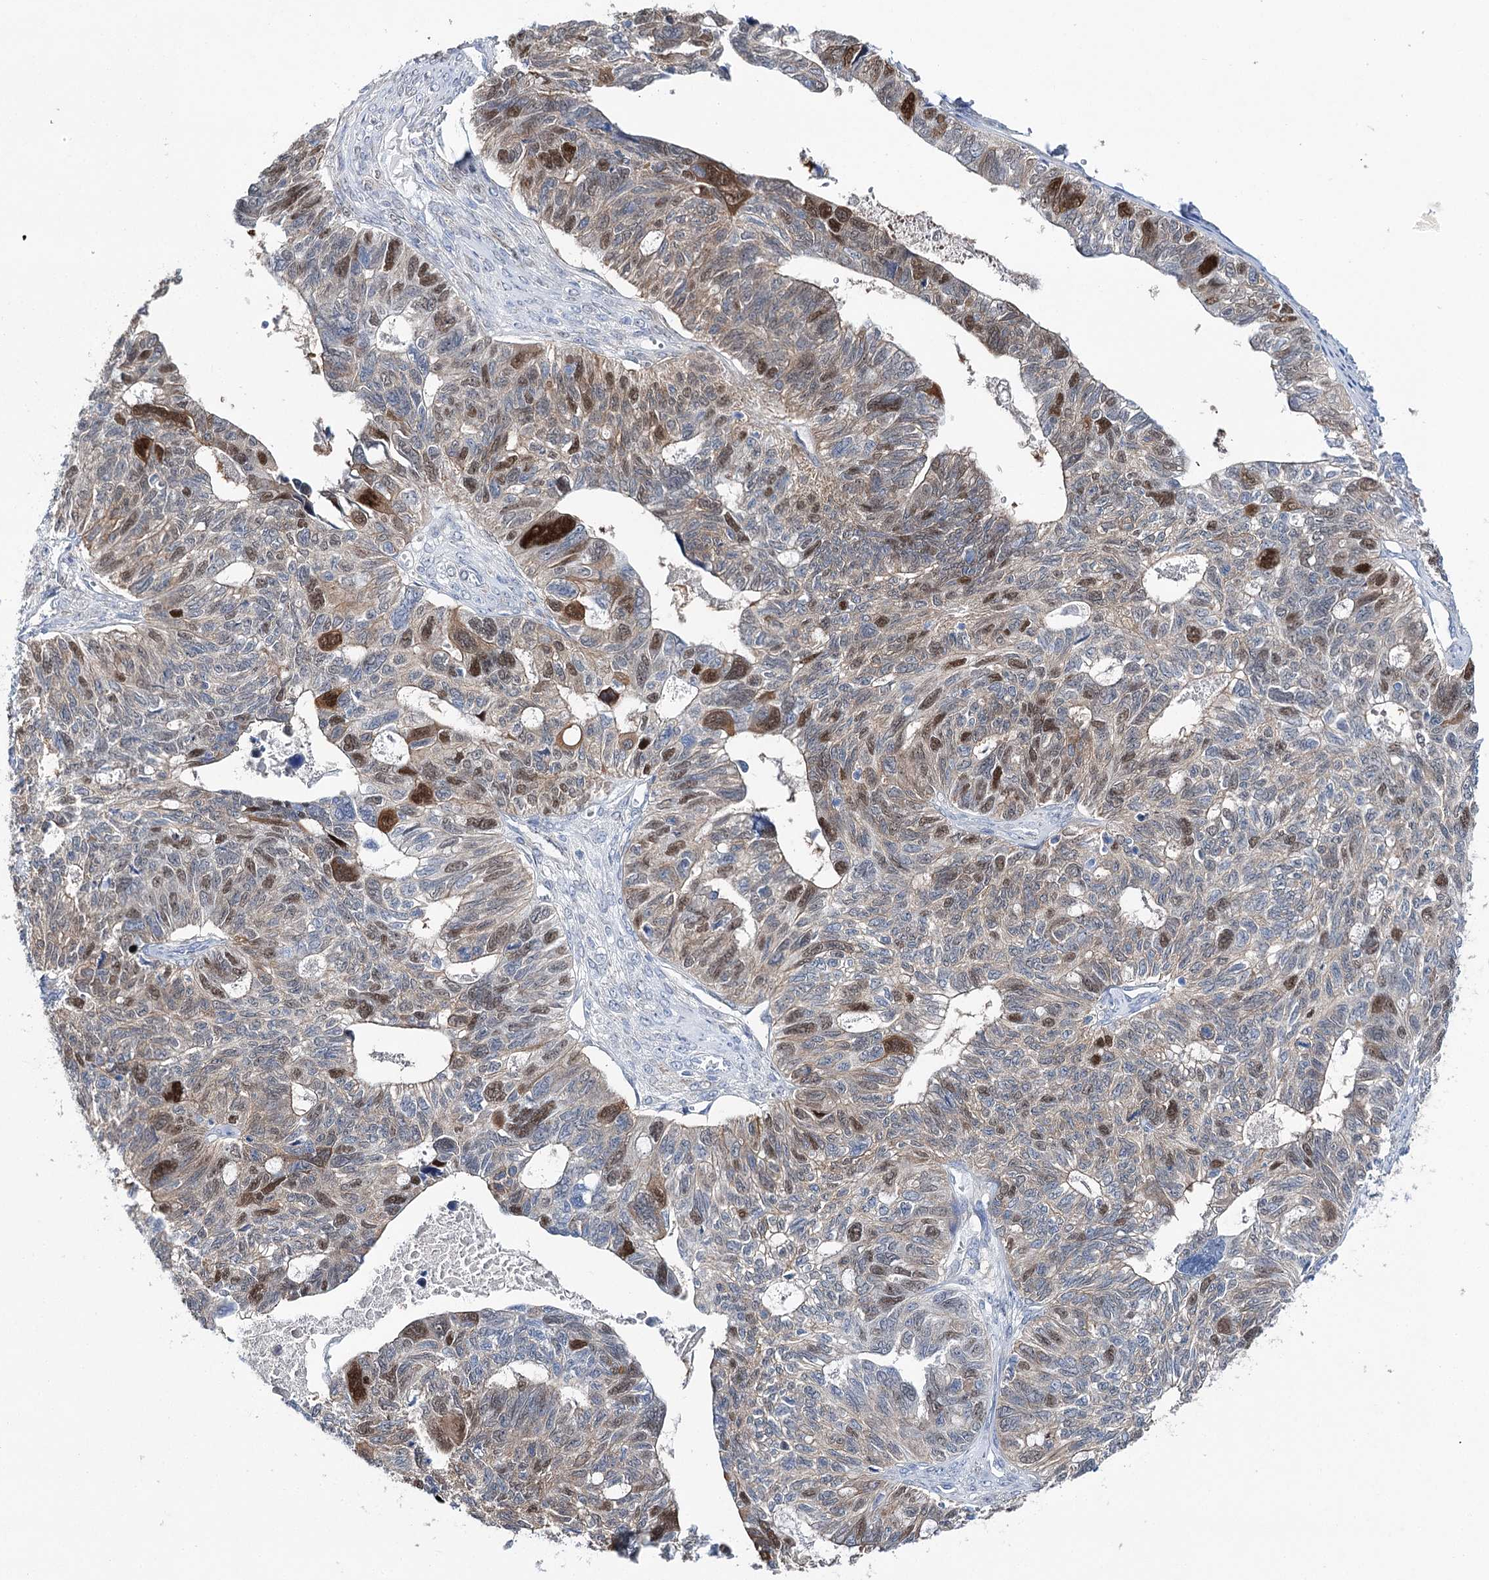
{"staining": {"intensity": "moderate", "quantity": "<25%", "location": "cytoplasmic/membranous,nuclear"}, "tissue": "ovarian cancer", "cell_type": "Tumor cells", "image_type": "cancer", "snomed": [{"axis": "morphology", "description": "Cystadenocarcinoma, serous, NOS"}, {"axis": "topography", "description": "Ovary"}], "caption": "Protein analysis of ovarian cancer tissue displays moderate cytoplasmic/membranous and nuclear staining in approximately <25% of tumor cells. (DAB (3,3'-diaminobenzidine) IHC with brightfield microscopy, high magnification).", "gene": "UGDH", "patient": {"sex": "female", "age": 79}}